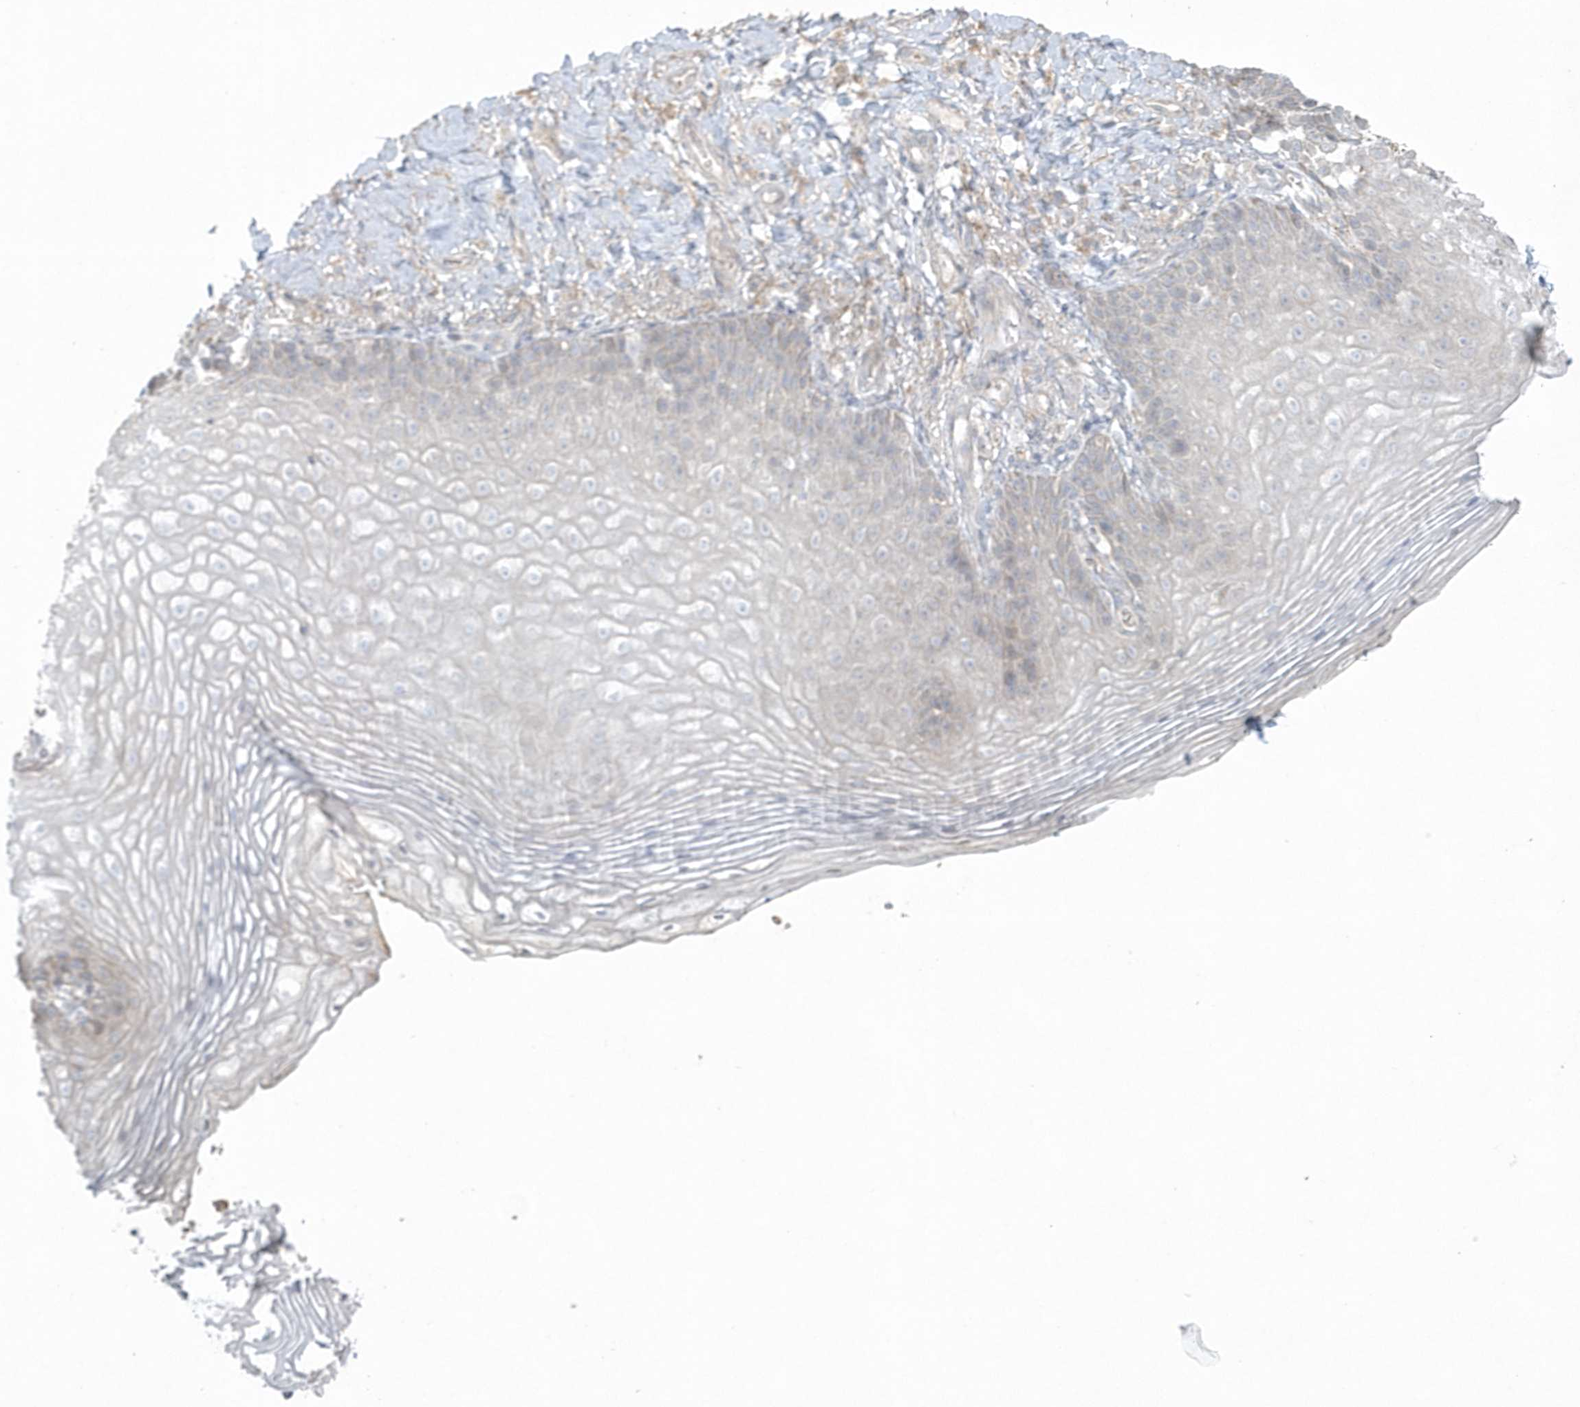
{"staining": {"intensity": "negative", "quantity": "none", "location": "none"}, "tissue": "vagina", "cell_type": "Squamous epithelial cells", "image_type": "normal", "snomed": [{"axis": "morphology", "description": "Normal tissue, NOS"}, {"axis": "topography", "description": "Vagina"}], "caption": "This is an IHC micrograph of benign human vagina. There is no expression in squamous epithelial cells.", "gene": "BLTP3A", "patient": {"sex": "female", "age": 60}}